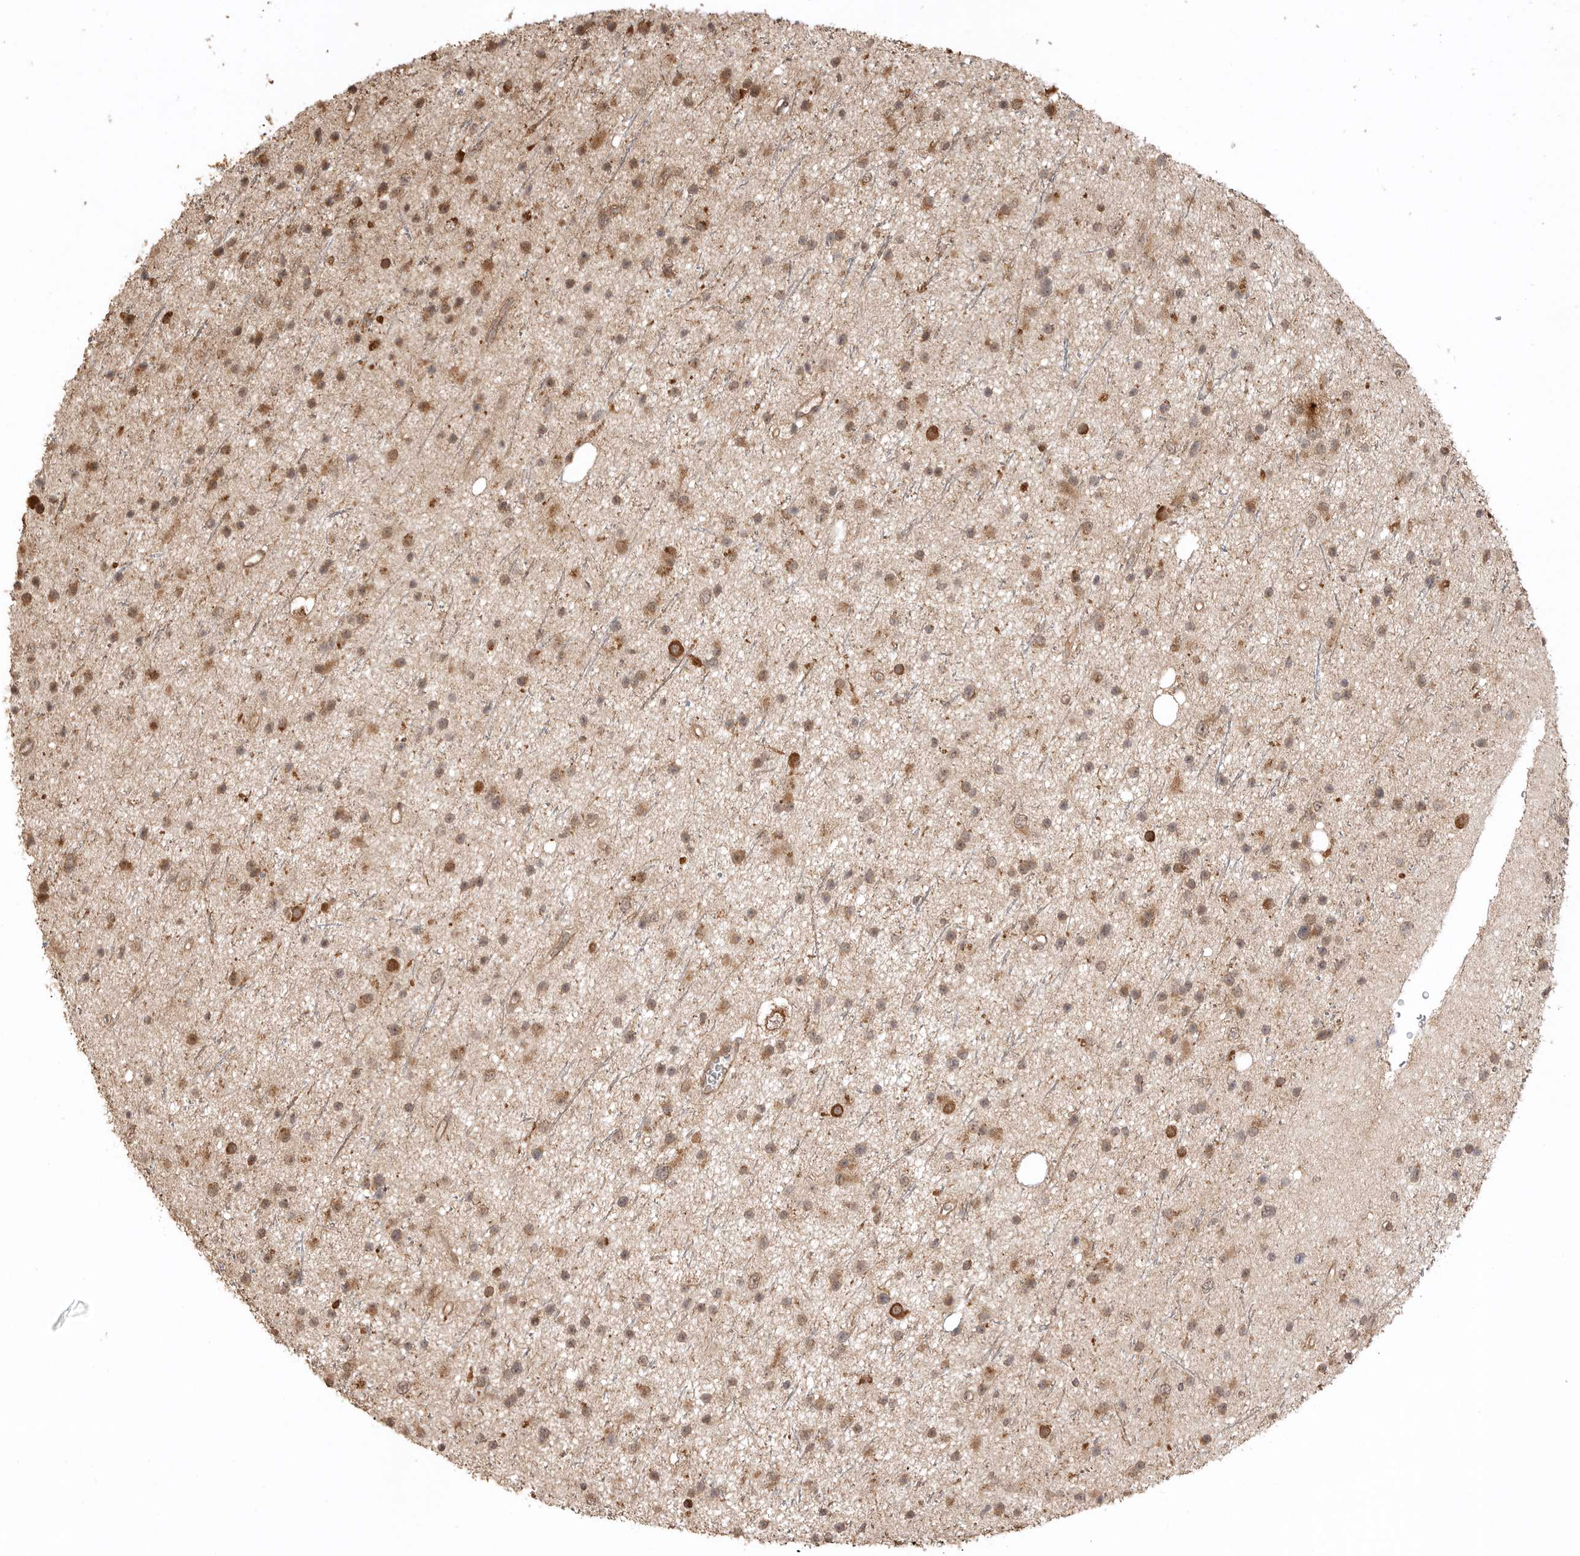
{"staining": {"intensity": "moderate", "quantity": ">75%", "location": "cytoplasmic/membranous"}, "tissue": "glioma", "cell_type": "Tumor cells", "image_type": "cancer", "snomed": [{"axis": "morphology", "description": "Glioma, malignant, Low grade"}, {"axis": "topography", "description": "Cerebral cortex"}], "caption": "Human glioma stained with a brown dye shows moderate cytoplasmic/membranous positive expression in about >75% of tumor cells.", "gene": "BOC", "patient": {"sex": "female", "age": 39}}